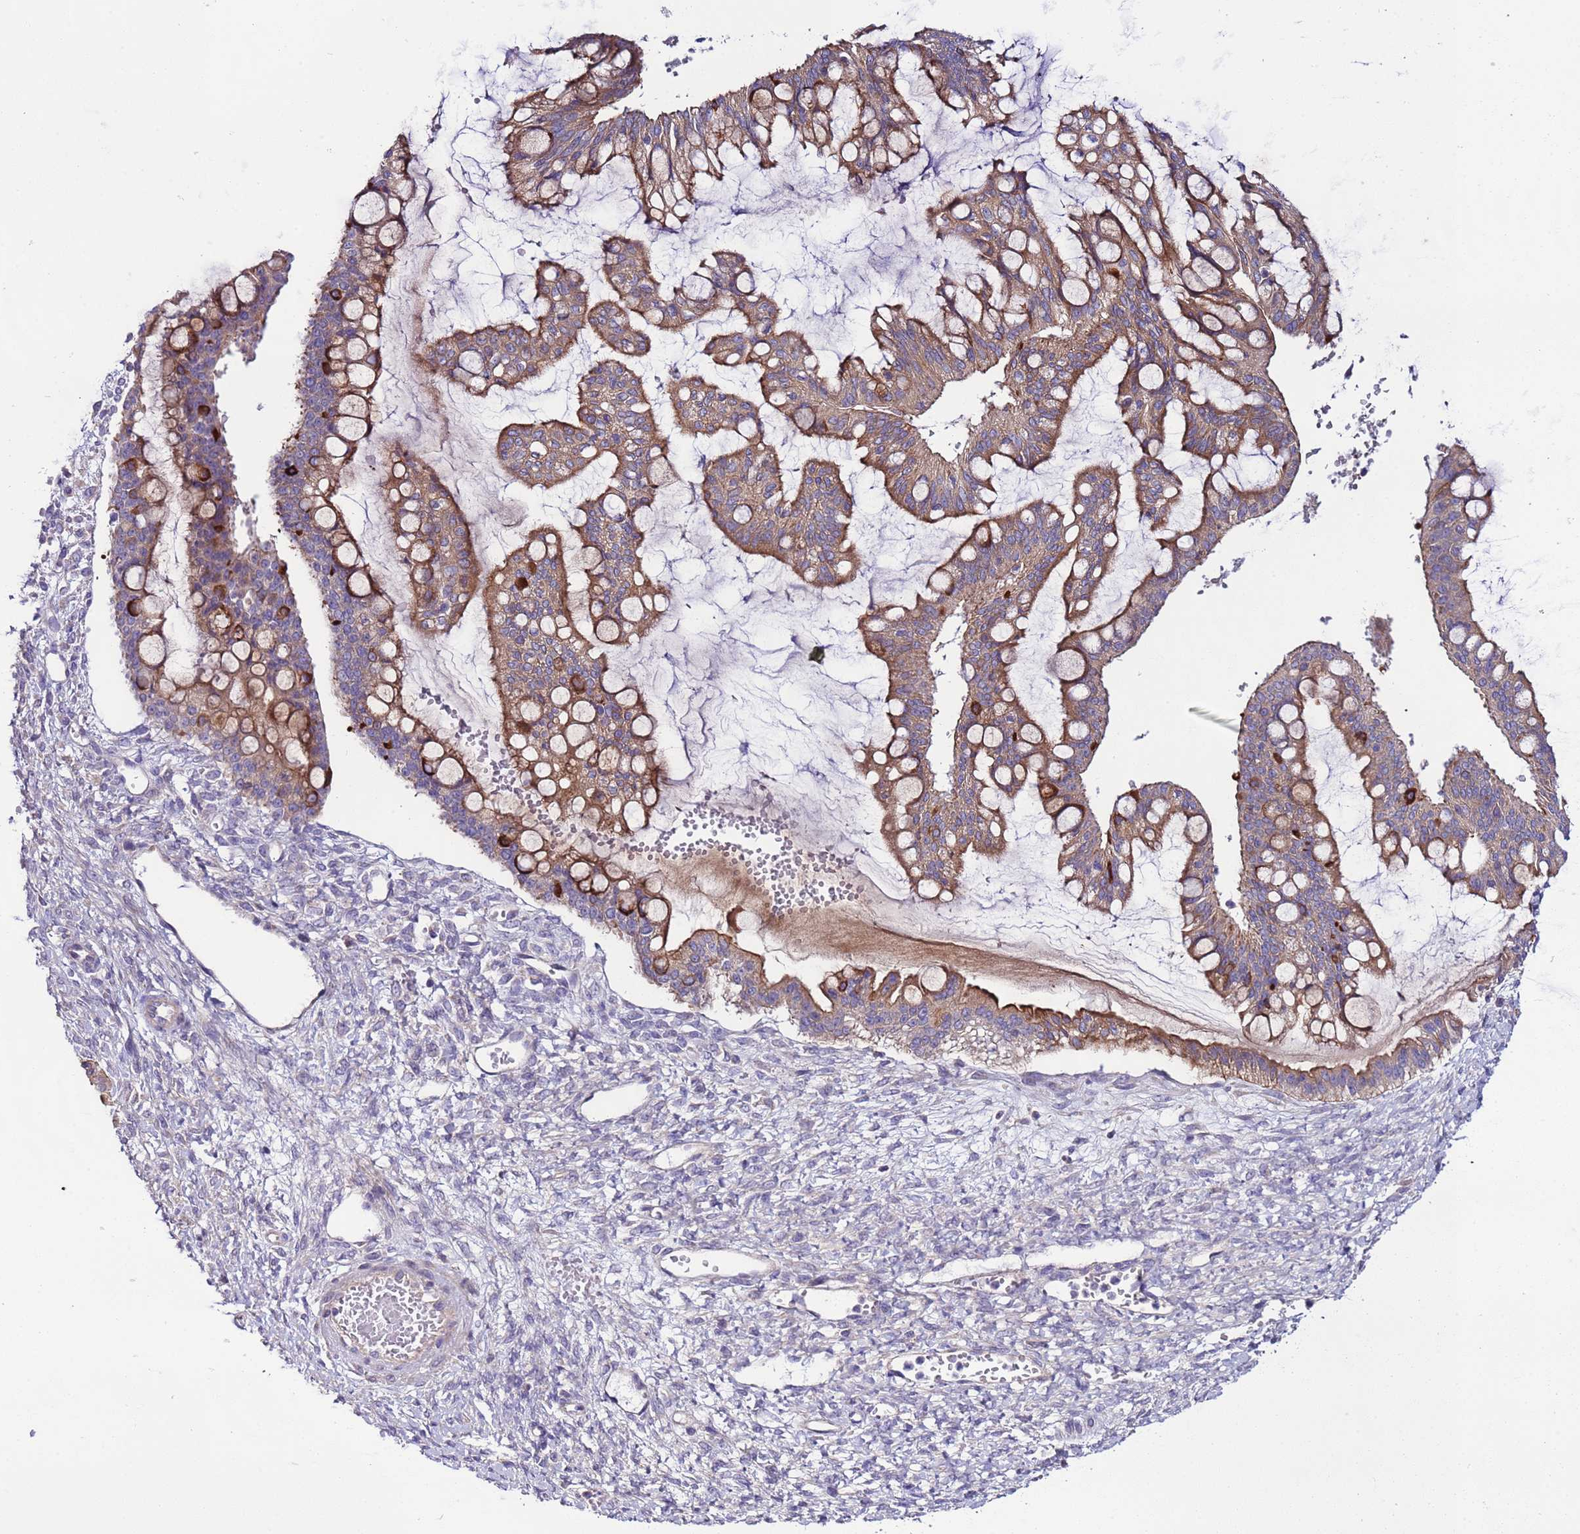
{"staining": {"intensity": "moderate", "quantity": ">75%", "location": "cytoplasmic/membranous"}, "tissue": "ovarian cancer", "cell_type": "Tumor cells", "image_type": "cancer", "snomed": [{"axis": "morphology", "description": "Cystadenocarcinoma, mucinous, NOS"}, {"axis": "topography", "description": "Ovary"}], "caption": "IHC of ovarian cancer displays medium levels of moderate cytoplasmic/membranous staining in approximately >75% of tumor cells.", "gene": "SPCS1", "patient": {"sex": "female", "age": 73}}